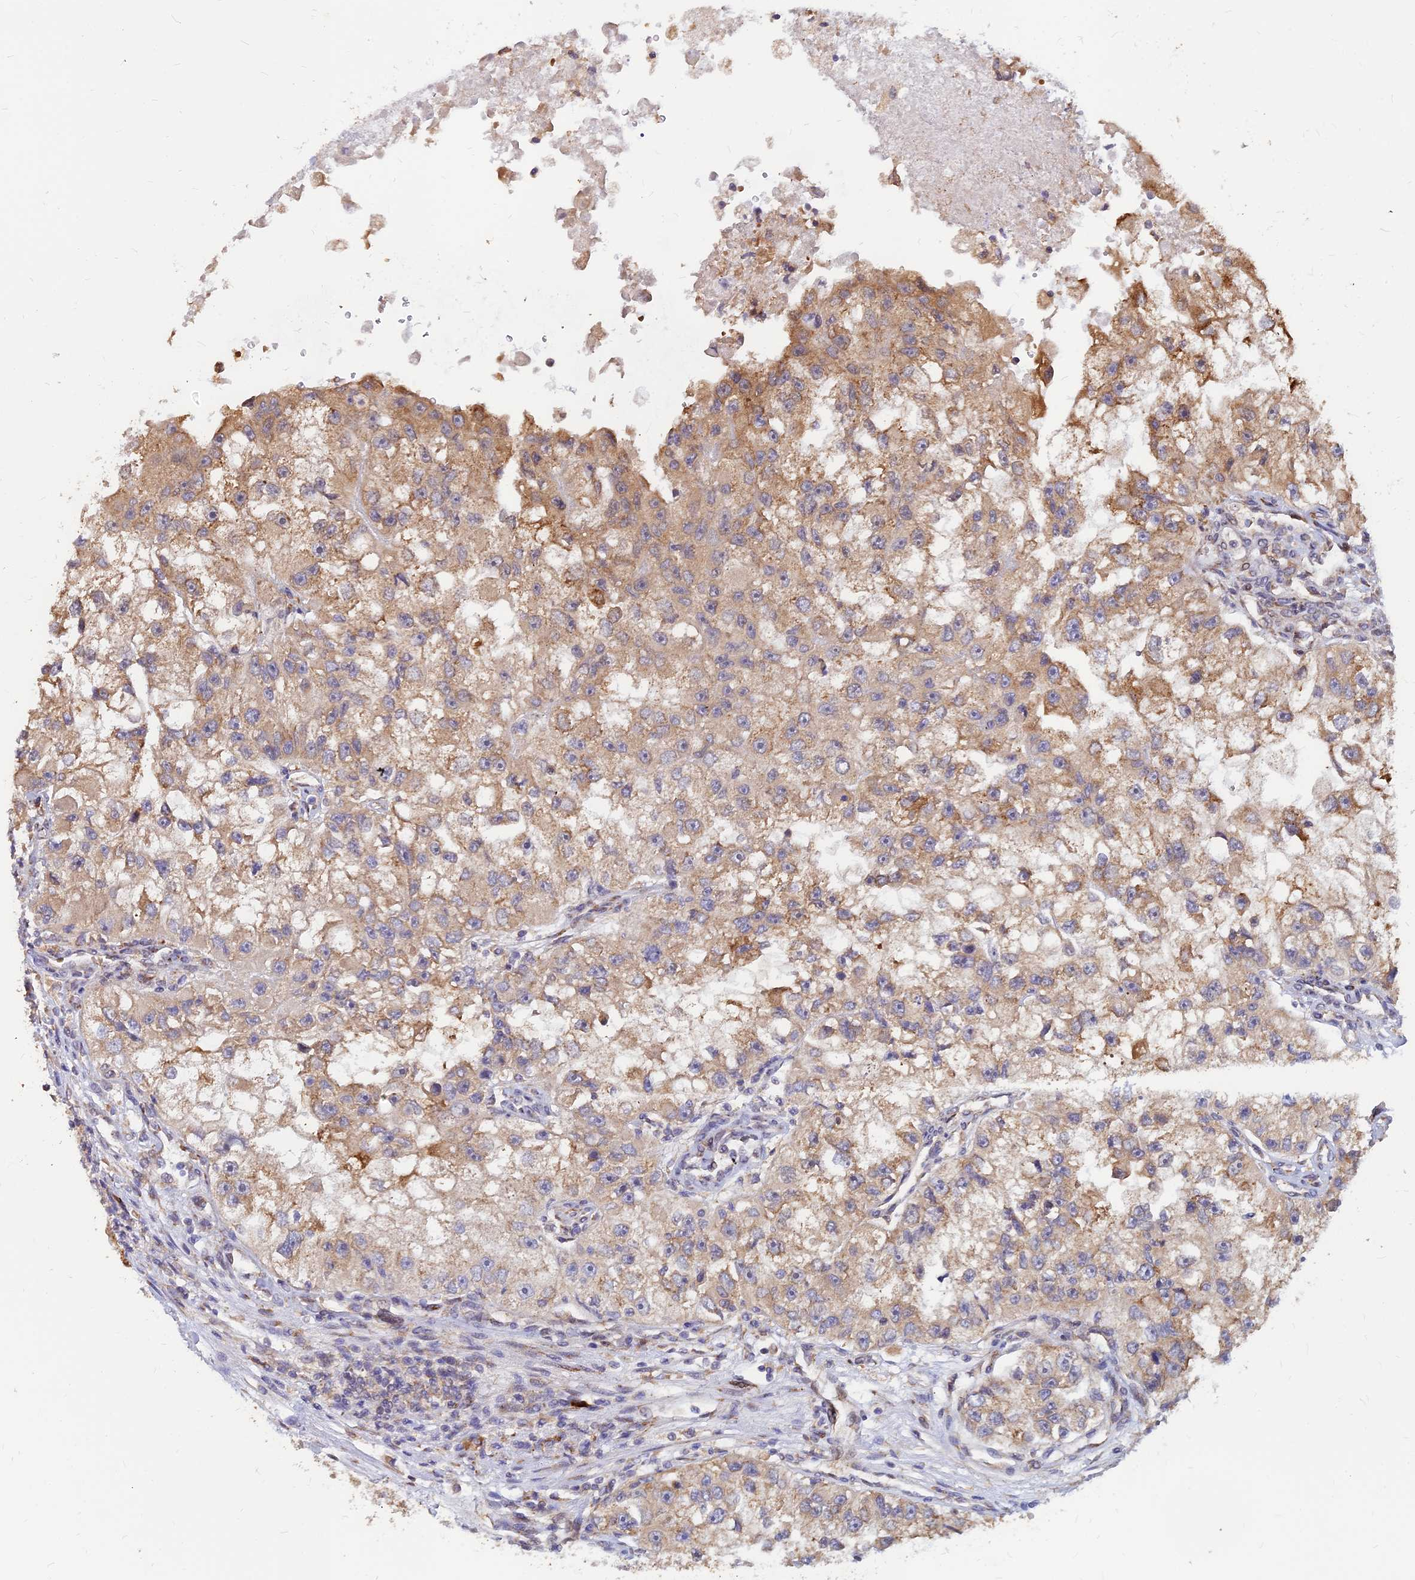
{"staining": {"intensity": "moderate", "quantity": ">75%", "location": "cytoplasmic/membranous"}, "tissue": "renal cancer", "cell_type": "Tumor cells", "image_type": "cancer", "snomed": [{"axis": "morphology", "description": "Adenocarcinoma, NOS"}, {"axis": "topography", "description": "Kidney"}], "caption": "Immunohistochemical staining of renal cancer reveals medium levels of moderate cytoplasmic/membranous protein expression in about >75% of tumor cells.", "gene": "CCT6B", "patient": {"sex": "male", "age": 63}}